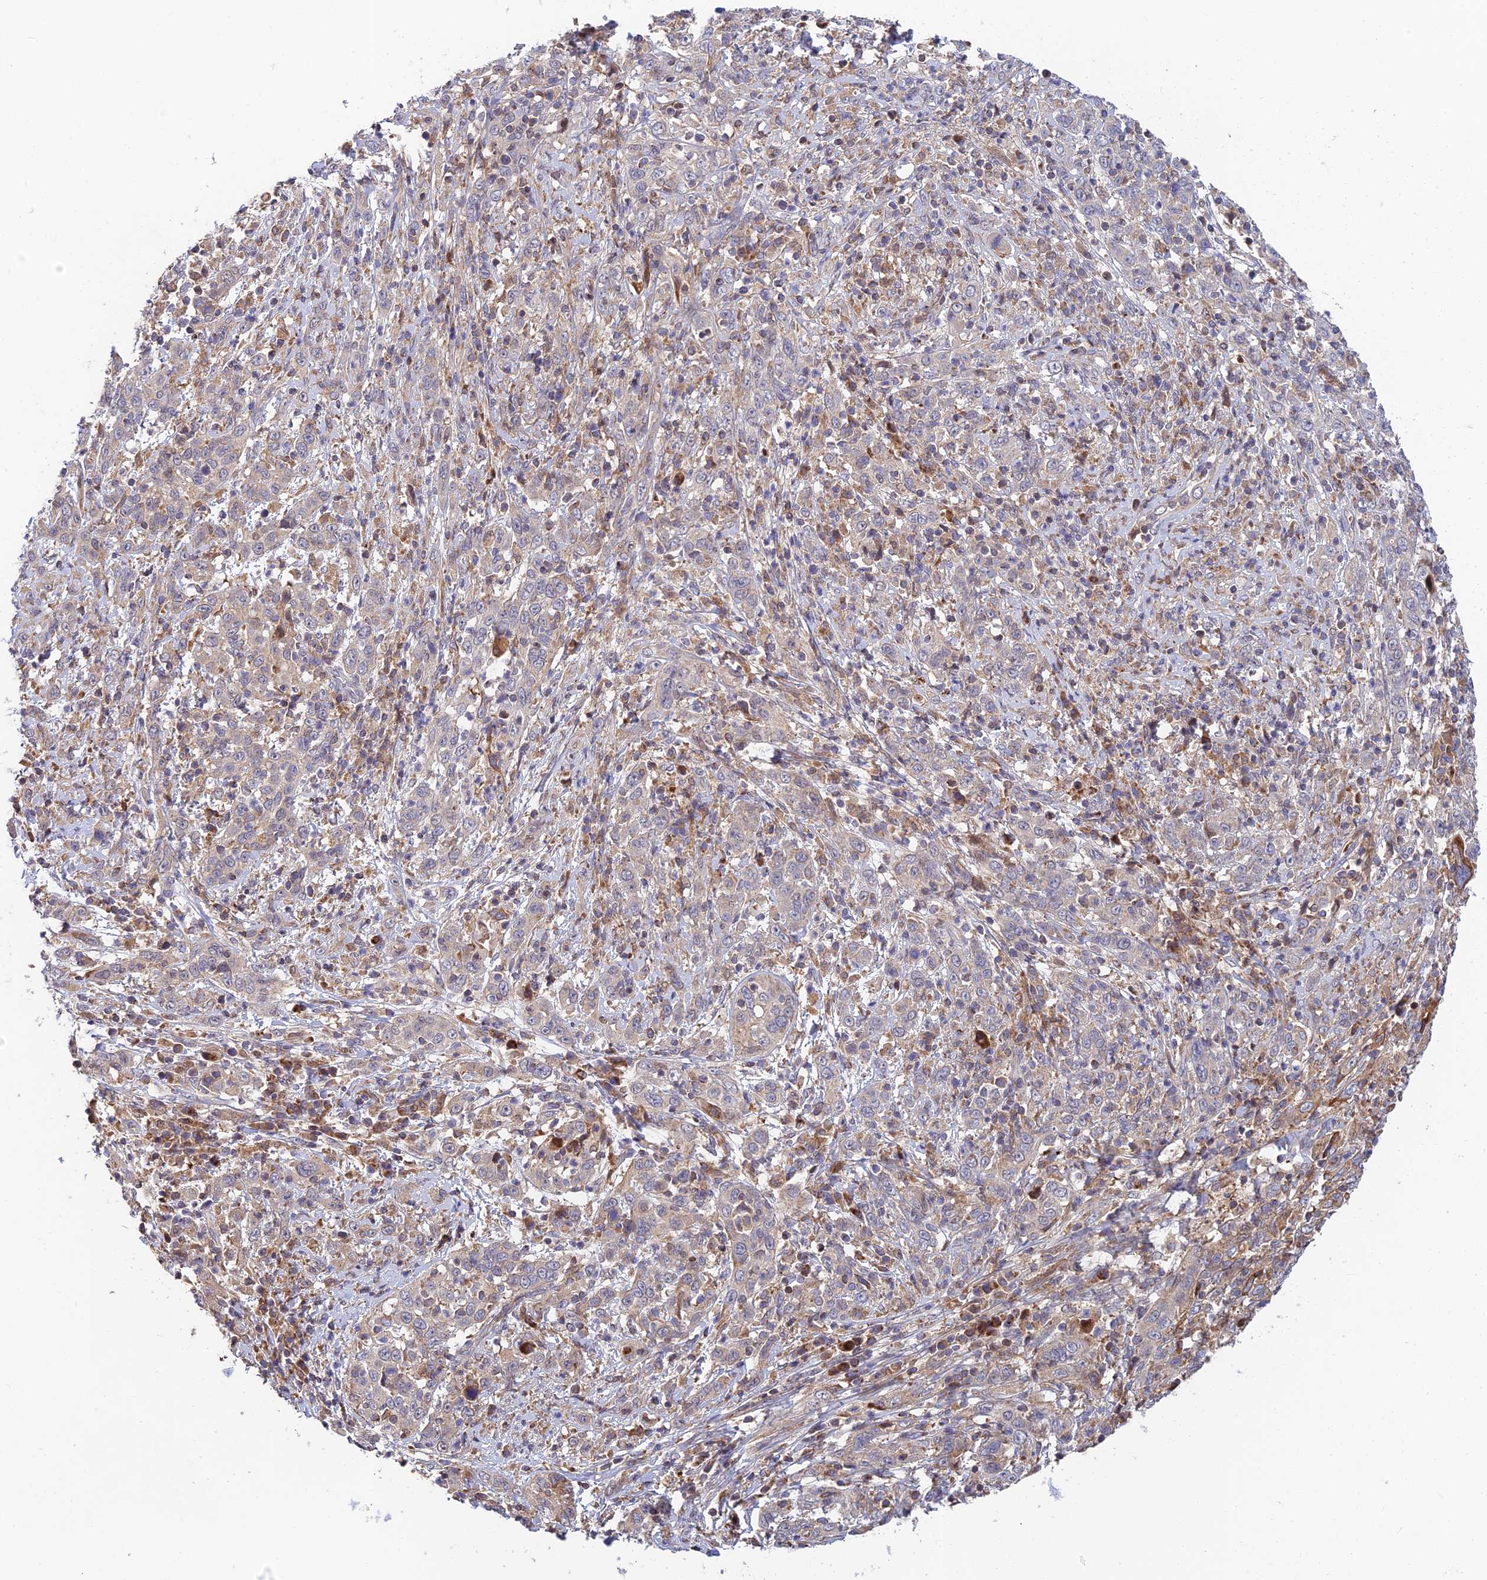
{"staining": {"intensity": "negative", "quantity": "none", "location": "none"}, "tissue": "cervical cancer", "cell_type": "Tumor cells", "image_type": "cancer", "snomed": [{"axis": "morphology", "description": "Squamous cell carcinoma, NOS"}, {"axis": "topography", "description": "Cervix"}], "caption": "Cervical cancer (squamous cell carcinoma) was stained to show a protein in brown. There is no significant staining in tumor cells.", "gene": "FUOM", "patient": {"sex": "female", "age": 46}}